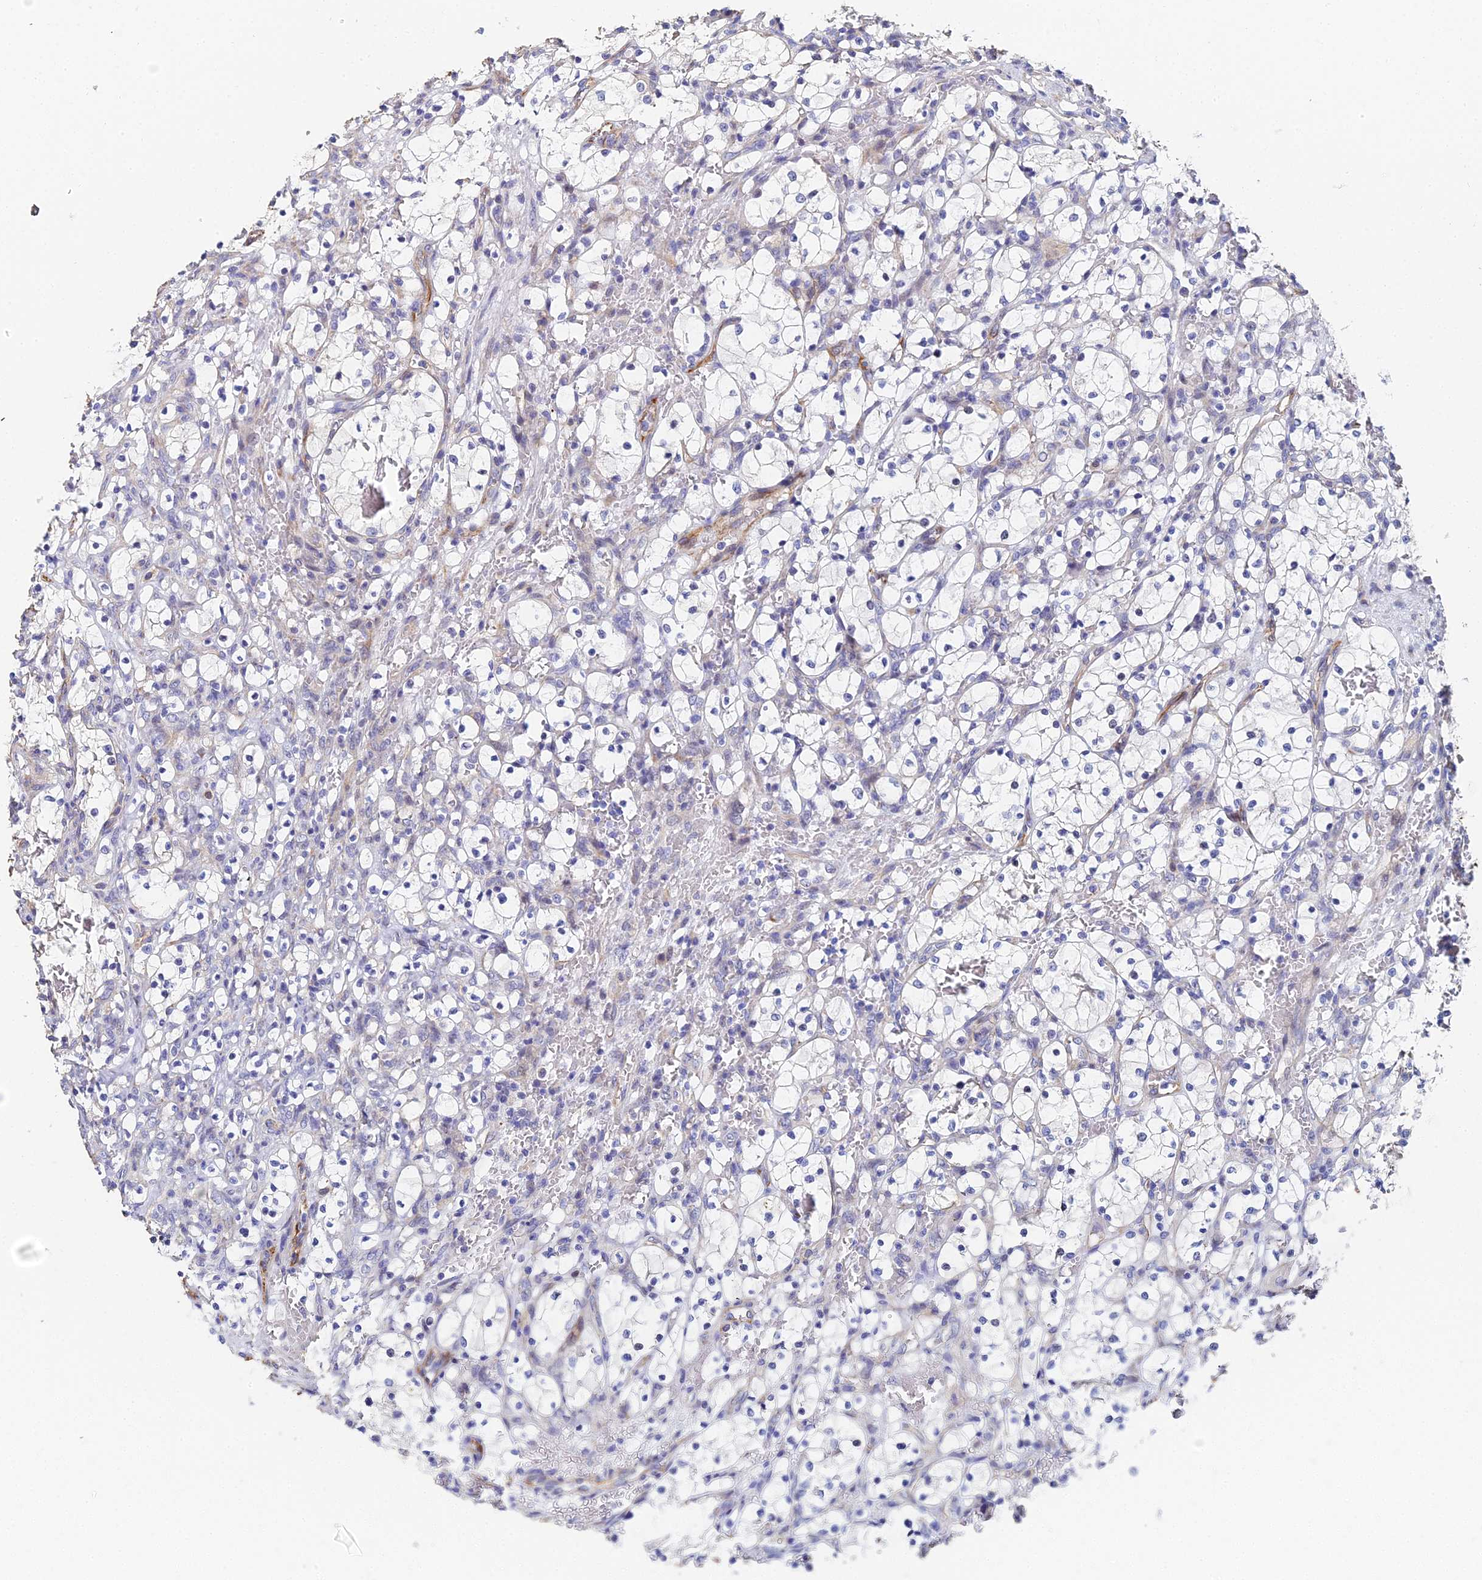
{"staining": {"intensity": "negative", "quantity": "none", "location": "none"}, "tissue": "renal cancer", "cell_type": "Tumor cells", "image_type": "cancer", "snomed": [{"axis": "morphology", "description": "Adenocarcinoma, NOS"}, {"axis": "topography", "description": "Kidney"}], "caption": "Renal adenocarcinoma was stained to show a protein in brown. There is no significant staining in tumor cells. The staining is performed using DAB (3,3'-diaminobenzidine) brown chromogen with nuclei counter-stained in using hematoxylin.", "gene": "ENSG00000268674", "patient": {"sex": "female", "age": 69}}